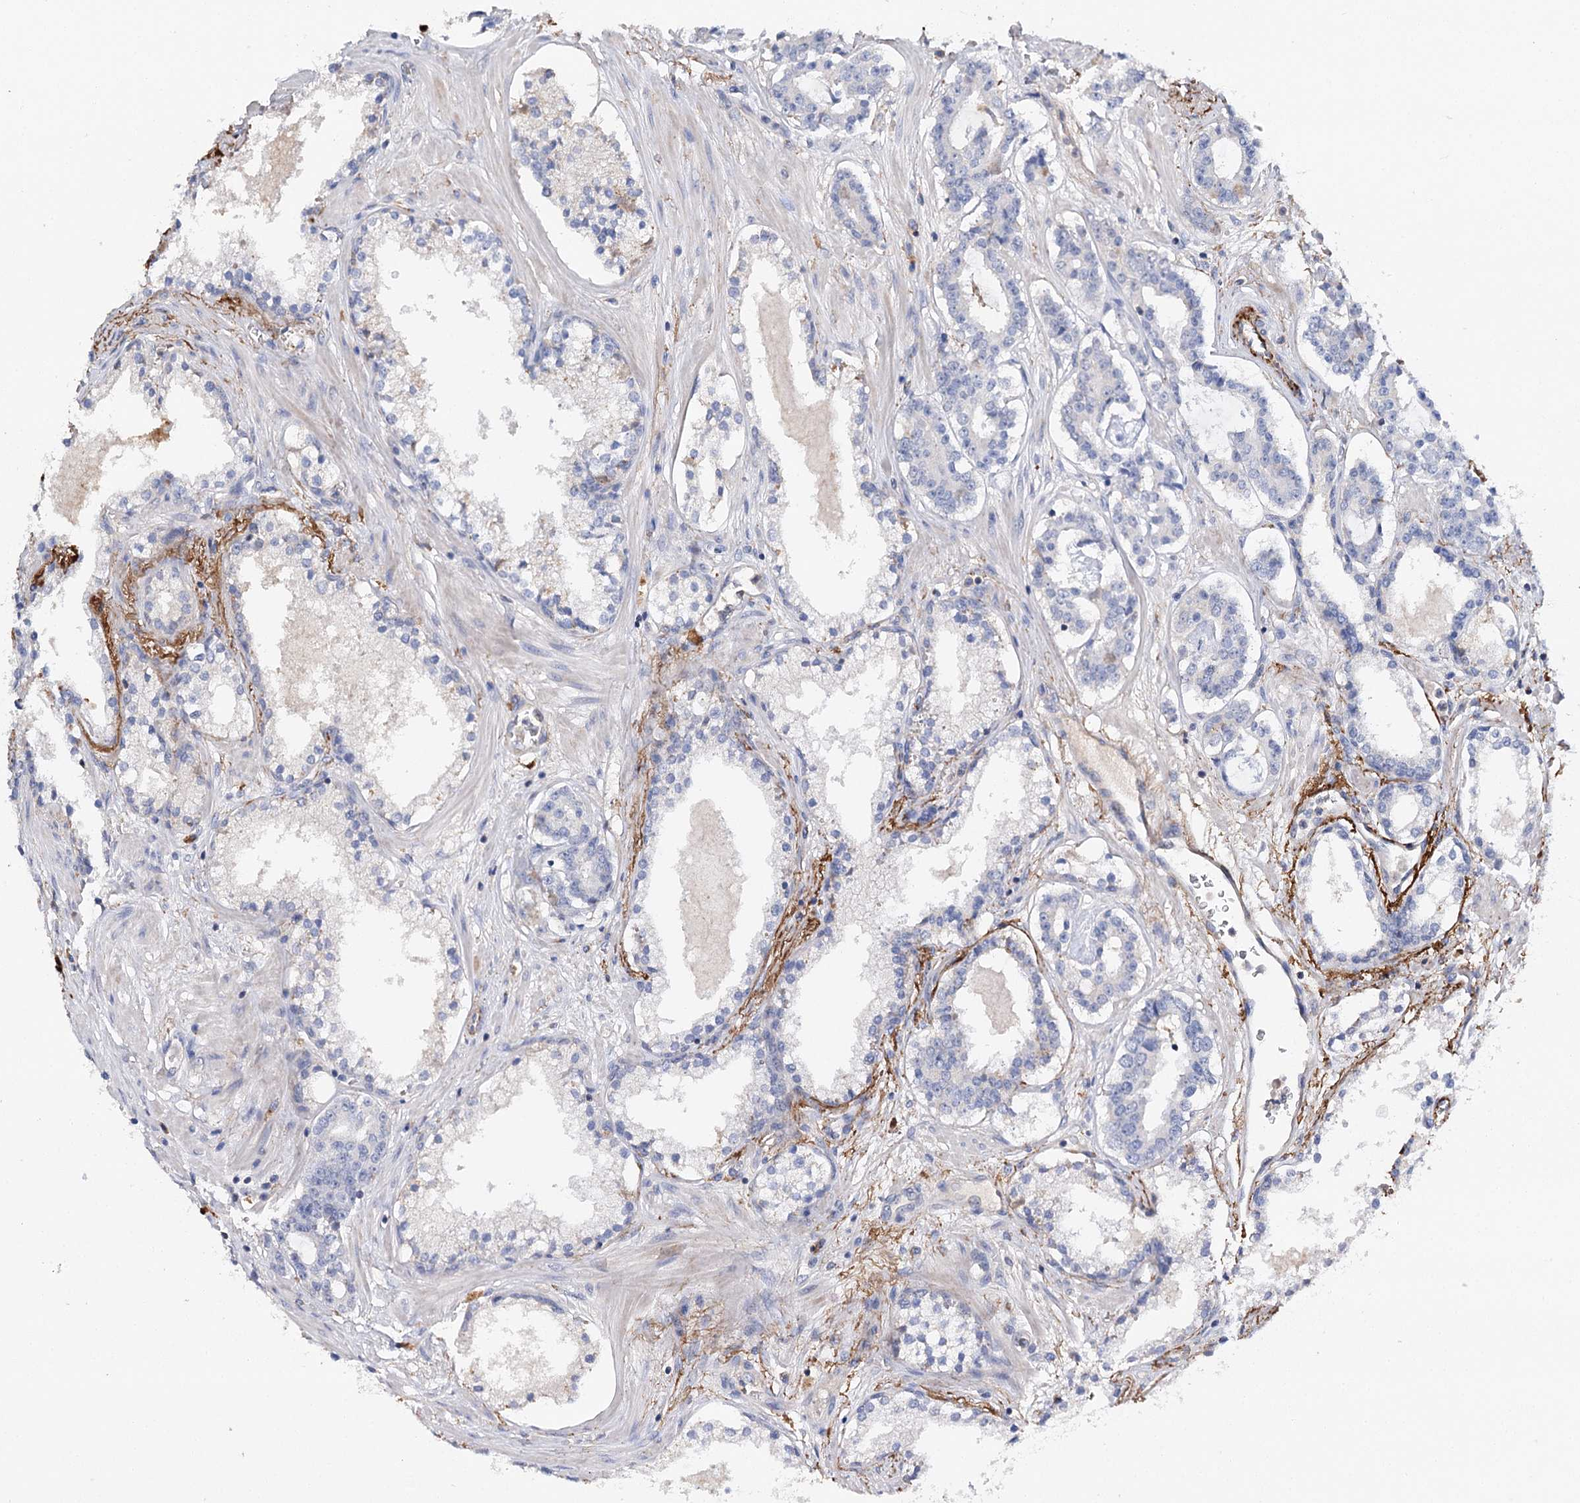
{"staining": {"intensity": "negative", "quantity": "none", "location": "none"}, "tissue": "prostate cancer", "cell_type": "Tumor cells", "image_type": "cancer", "snomed": [{"axis": "morphology", "description": "Adenocarcinoma, High grade"}, {"axis": "topography", "description": "Prostate"}], "caption": "High power microscopy micrograph of an immunohistochemistry (IHC) histopathology image of prostate high-grade adenocarcinoma, revealing no significant positivity in tumor cells. (Immunohistochemistry, brightfield microscopy, high magnification).", "gene": "EPYC", "patient": {"sex": "male", "age": 58}}